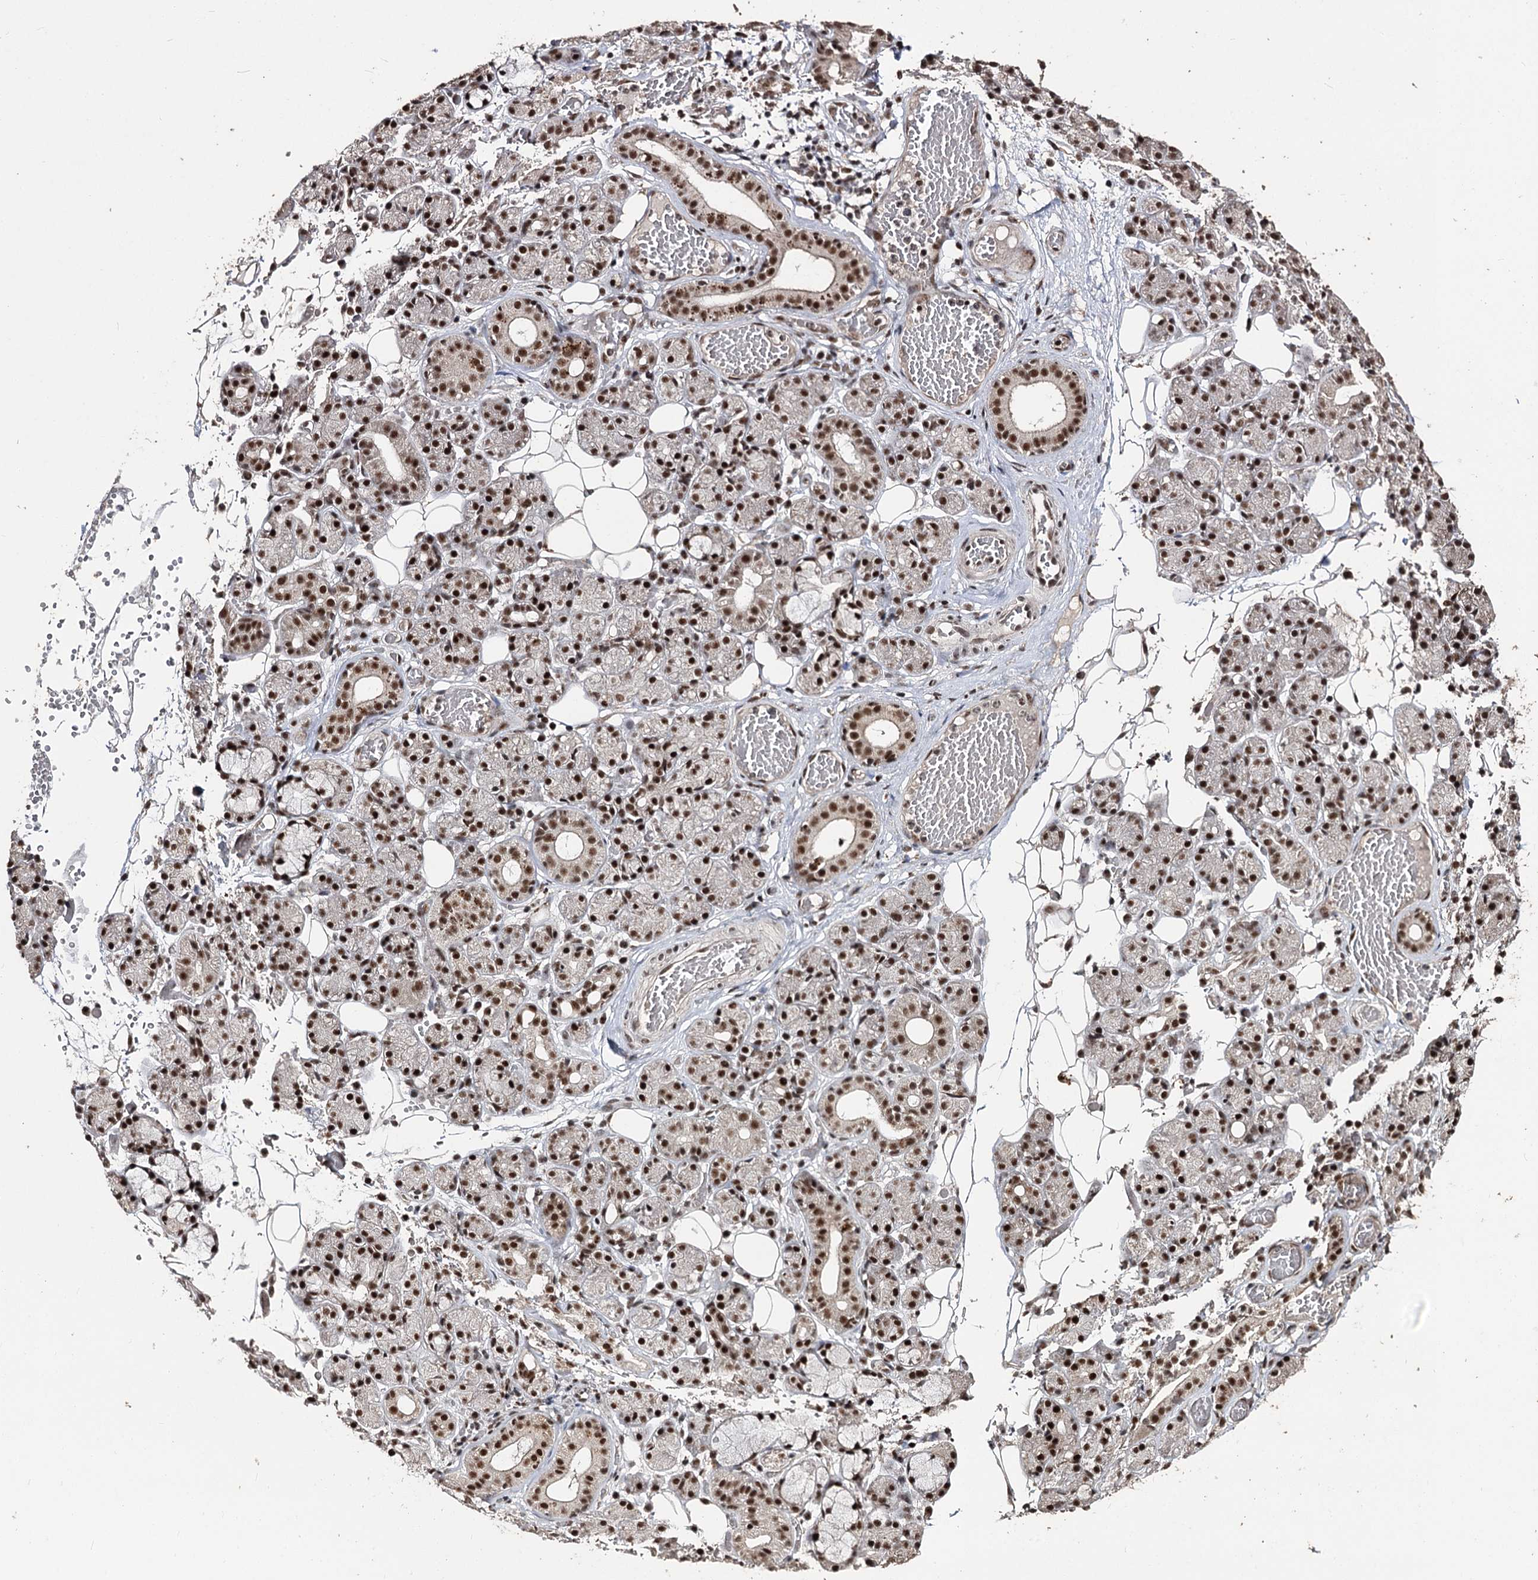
{"staining": {"intensity": "strong", "quantity": "25%-75%", "location": "nuclear"}, "tissue": "salivary gland", "cell_type": "Glandular cells", "image_type": "normal", "snomed": [{"axis": "morphology", "description": "Normal tissue, NOS"}, {"axis": "topography", "description": "Salivary gland"}], "caption": "Immunohistochemistry (IHC) micrograph of benign salivary gland: salivary gland stained using immunohistochemistry (IHC) shows high levels of strong protein expression localized specifically in the nuclear of glandular cells, appearing as a nuclear brown color.", "gene": "U2SURP", "patient": {"sex": "male", "age": 63}}